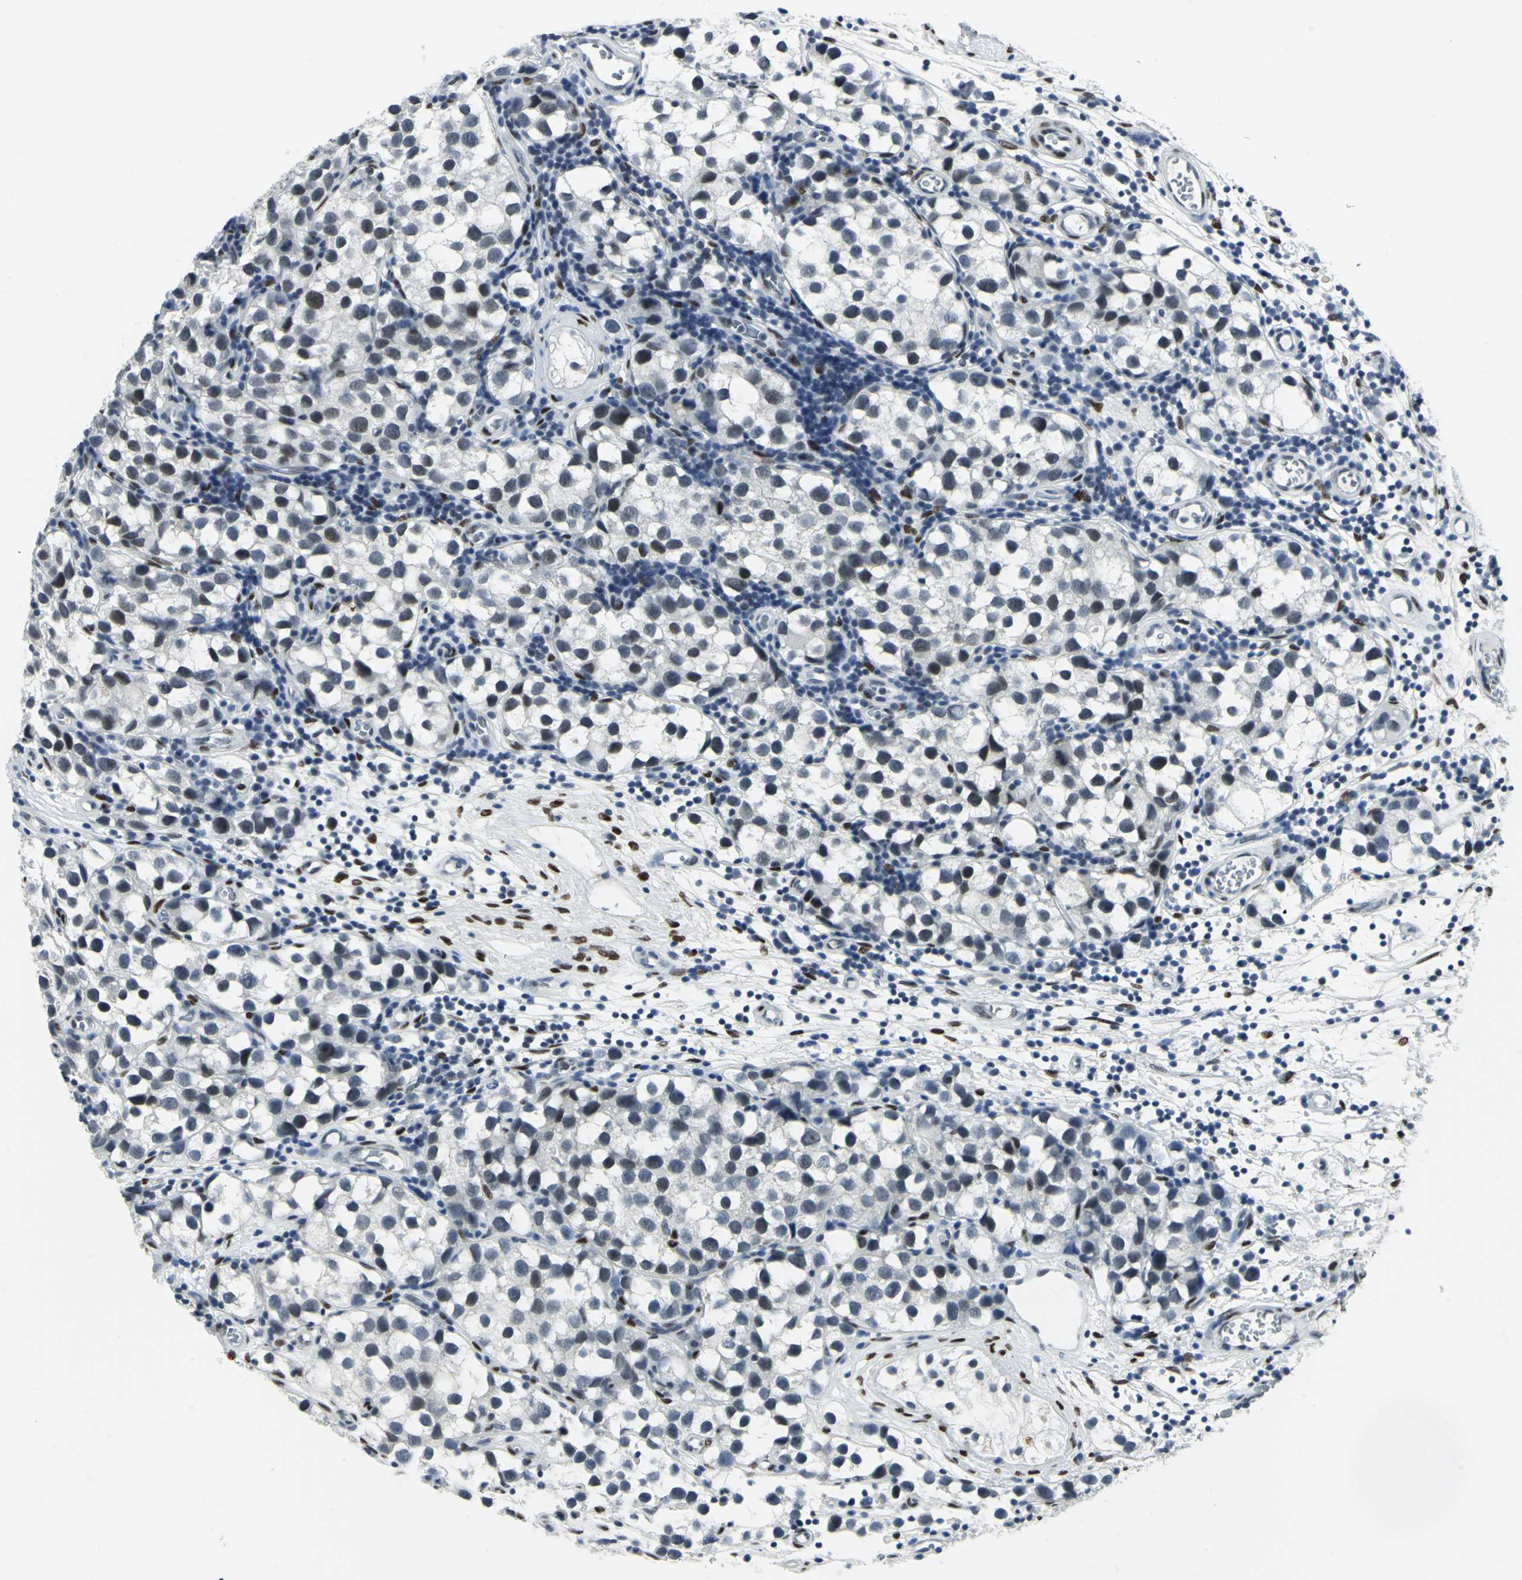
{"staining": {"intensity": "weak", "quantity": "25%-75%", "location": "nuclear"}, "tissue": "testis cancer", "cell_type": "Tumor cells", "image_type": "cancer", "snomed": [{"axis": "morphology", "description": "Seminoma, NOS"}, {"axis": "topography", "description": "Testis"}], "caption": "Protein analysis of testis cancer (seminoma) tissue exhibits weak nuclear expression in about 25%-75% of tumor cells.", "gene": "MEIS2", "patient": {"sex": "male", "age": 39}}